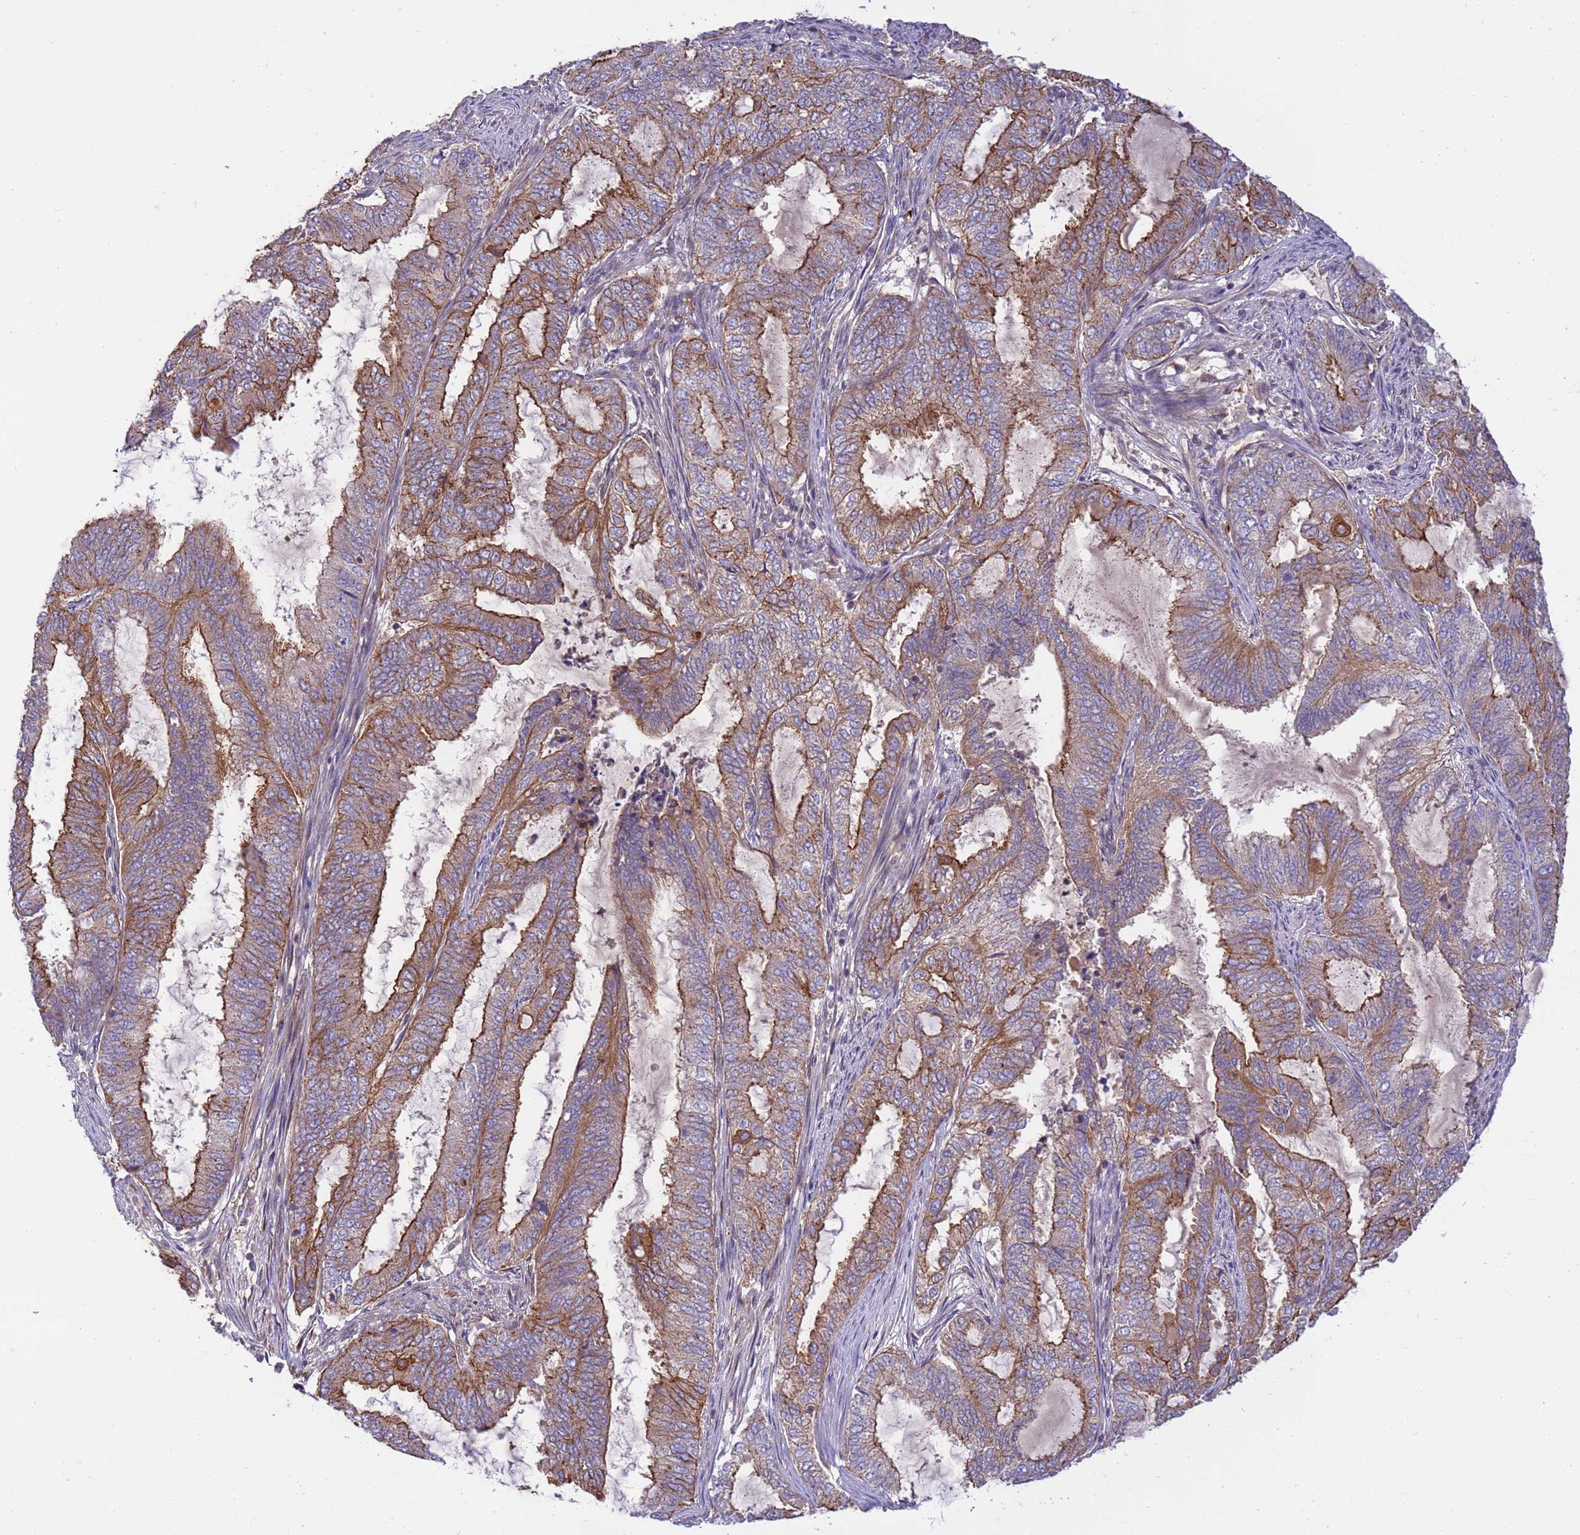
{"staining": {"intensity": "strong", "quantity": ">75%", "location": "cytoplasmic/membranous"}, "tissue": "endometrial cancer", "cell_type": "Tumor cells", "image_type": "cancer", "snomed": [{"axis": "morphology", "description": "Adenocarcinoma, NOS"}, {"axis": "topography", "description": "Endometrium"}], "caption": "Tumor cells show strong cytoplasmic/membranous positivity in about >75% of cells in endometrial adenocarcinoma.", "gene": "SMCO3", "patient": {"sex": "female", "age": 51}}